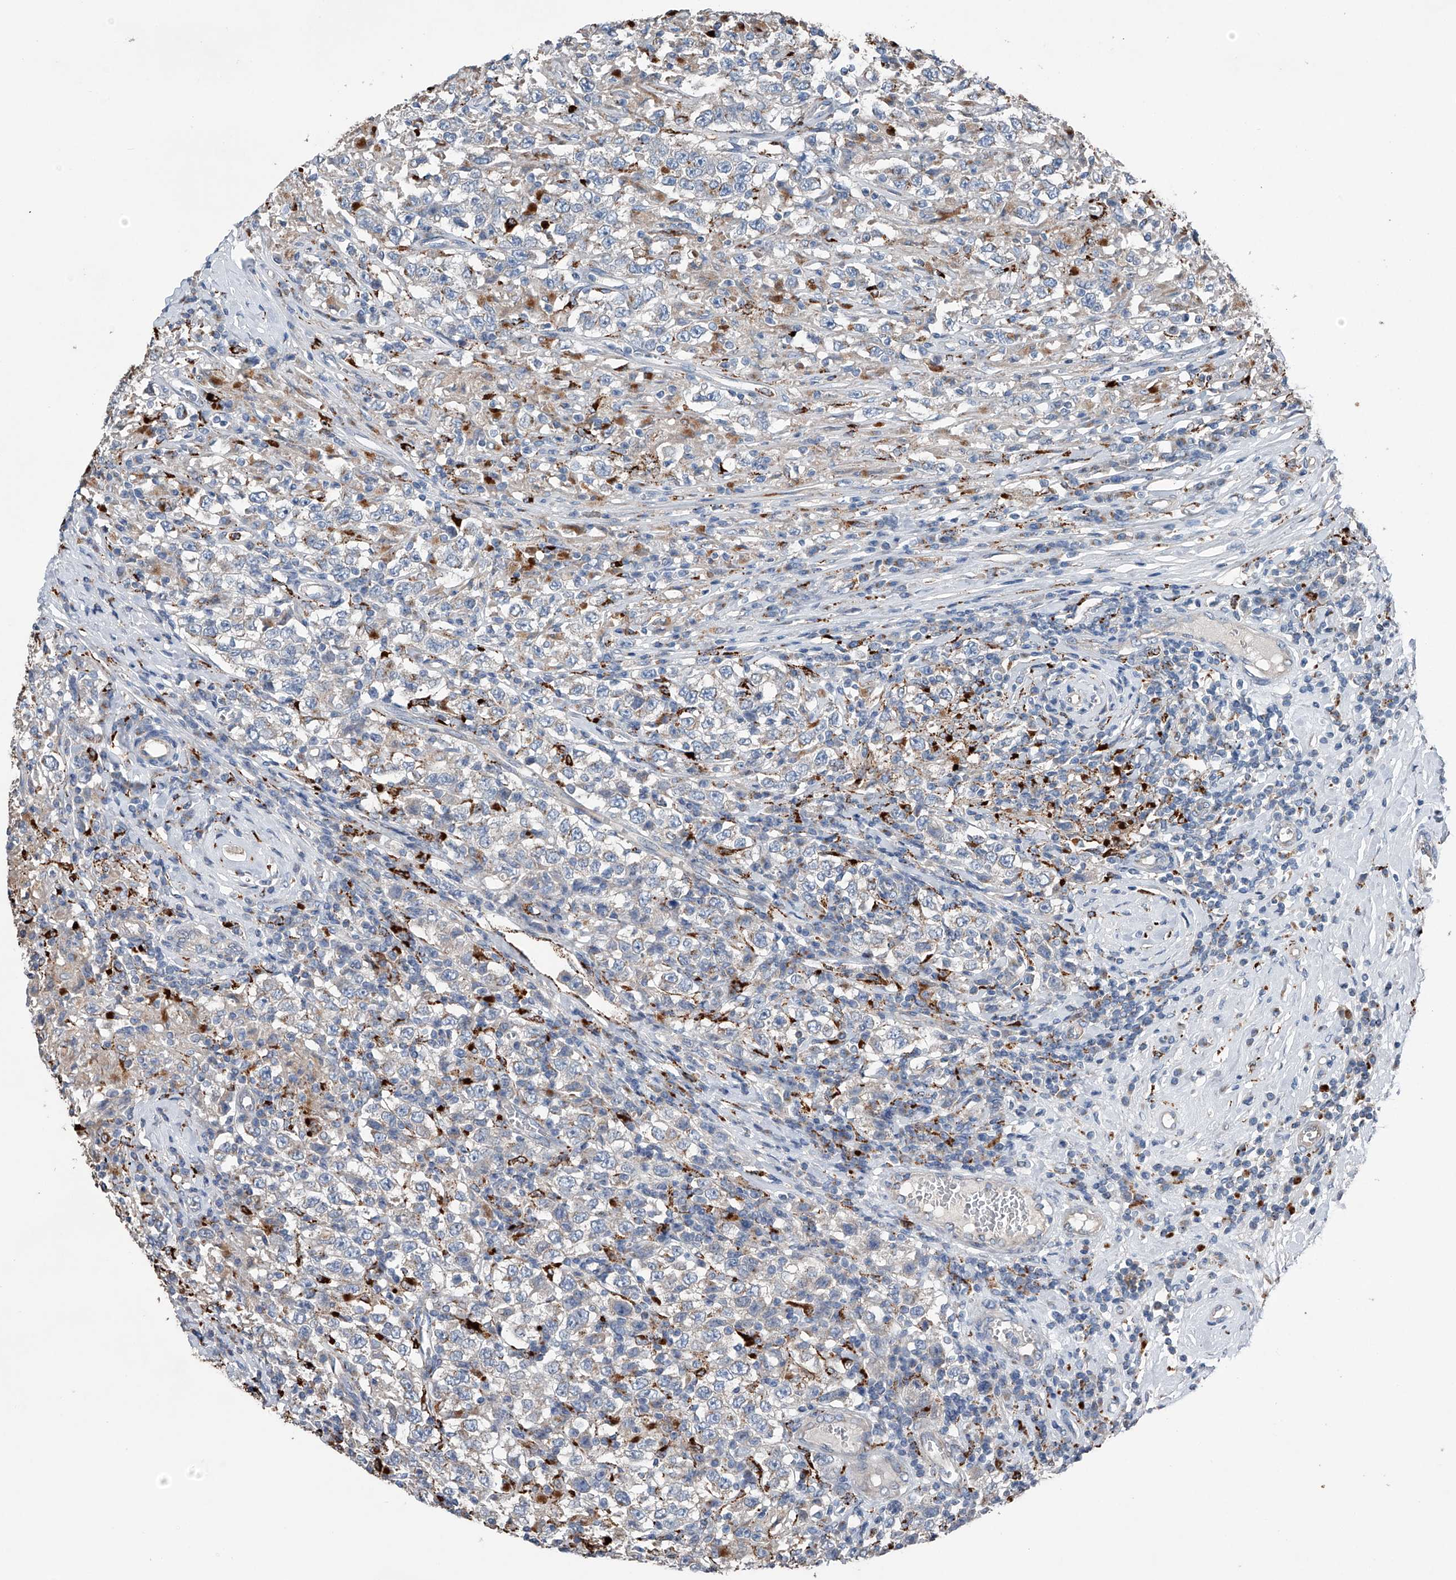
{"staining": {"intensity": "negative", "quantity": "none", "location": "none"}, "tissue": "testis cancer", "cell_type": "Tumor cells", "image_type": "cancer", "snomed": [{"axis": "morphology", "description": "Seminoma, NOS"}, {"axis": "topography", "description": "Testis"}], "caption": "Testis seminoma was stained to show a protein in brown. There is no significant expression in tumor cells.", "gene": "ZNF772", "patient": {"sex": "male", "age": 41}}